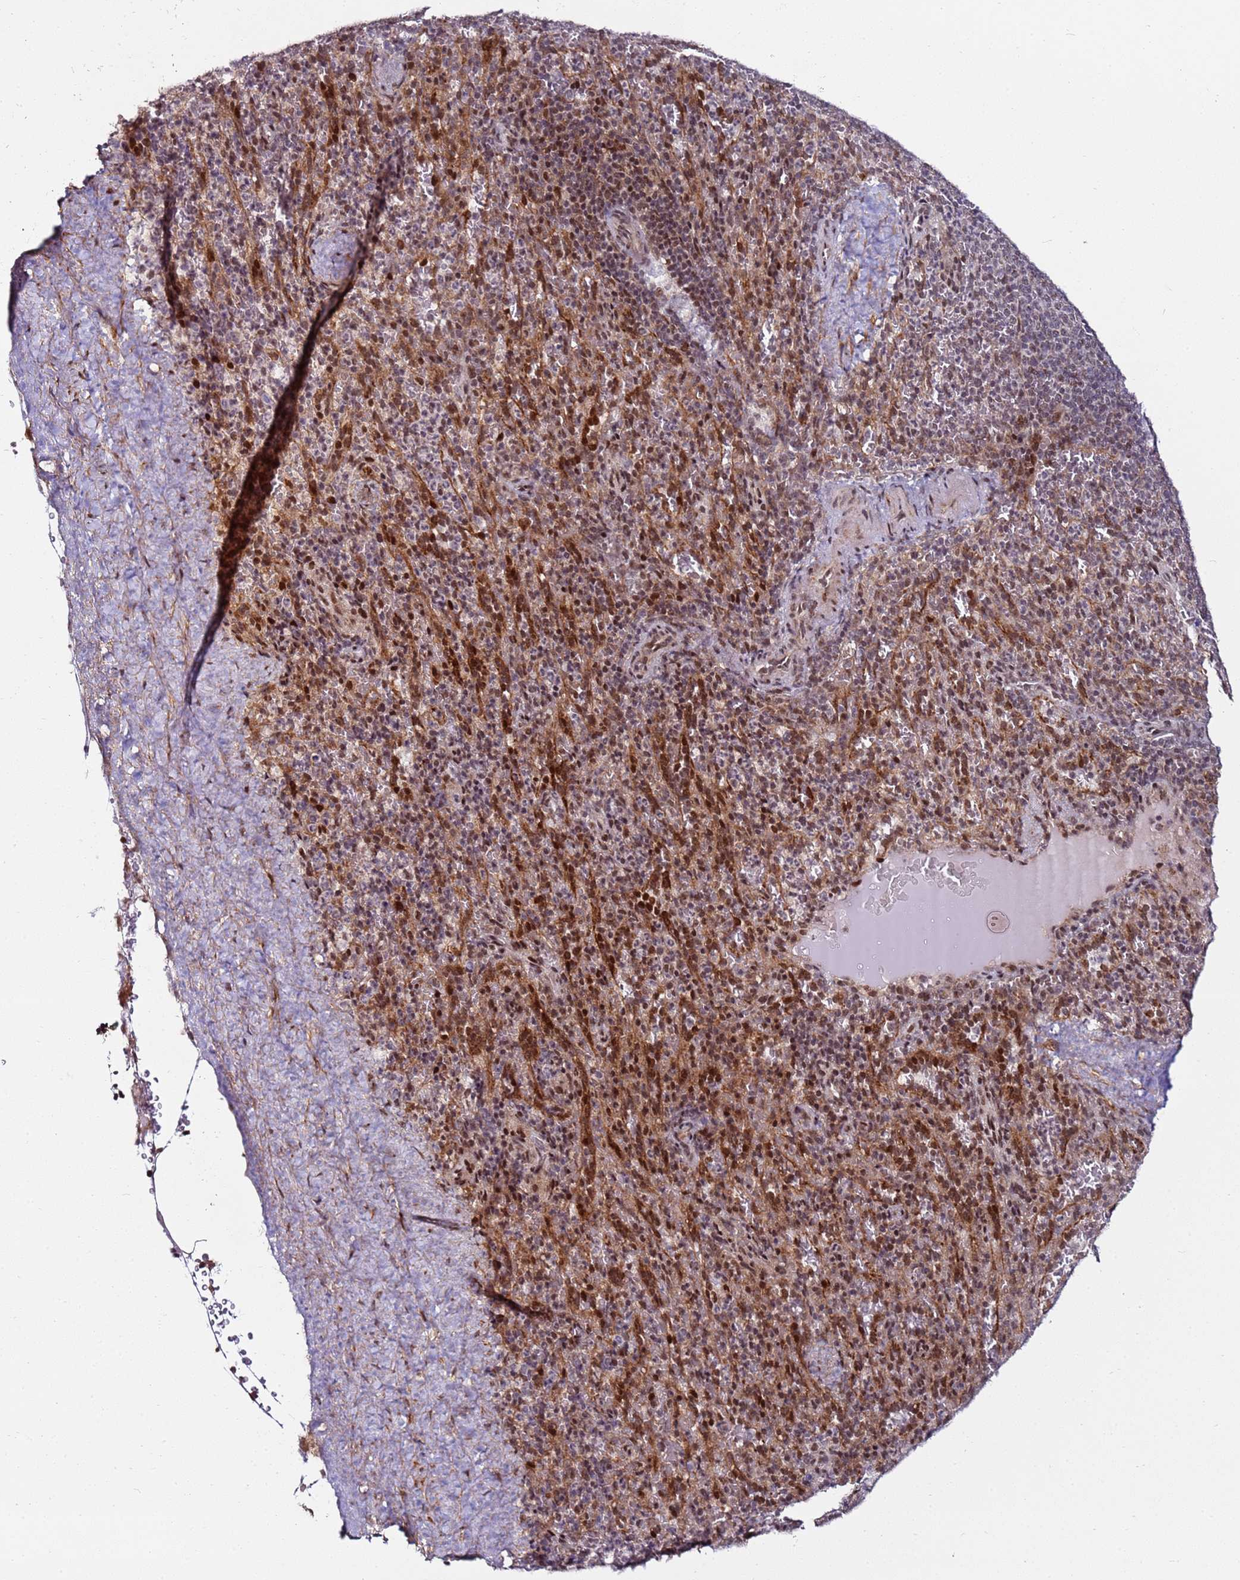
{"staining": {"intensity": "moderate", "quantity": "<25%", "location": "nuclear"}, "tissue": "spleen", "cell_type": "Cells in red pulp", "image_type": "normal", "snomed": [{"axis": "morphology", "description": "Normal tissue, NOS"}, {"axis": "topography", "description": "Spleen"}], "caption": "Immunohistochemistry (IHC) histopathology image of benign spleen: human spleen stained using immunohistochemistry (IHC) demonstrates low levels of moderate protein expression localized specifically in the nuclear of cells in red pulp, appearing as a nuclear brown color.", "gene": "PPM1H", "patient": {"sex": "female", "age": 21}}